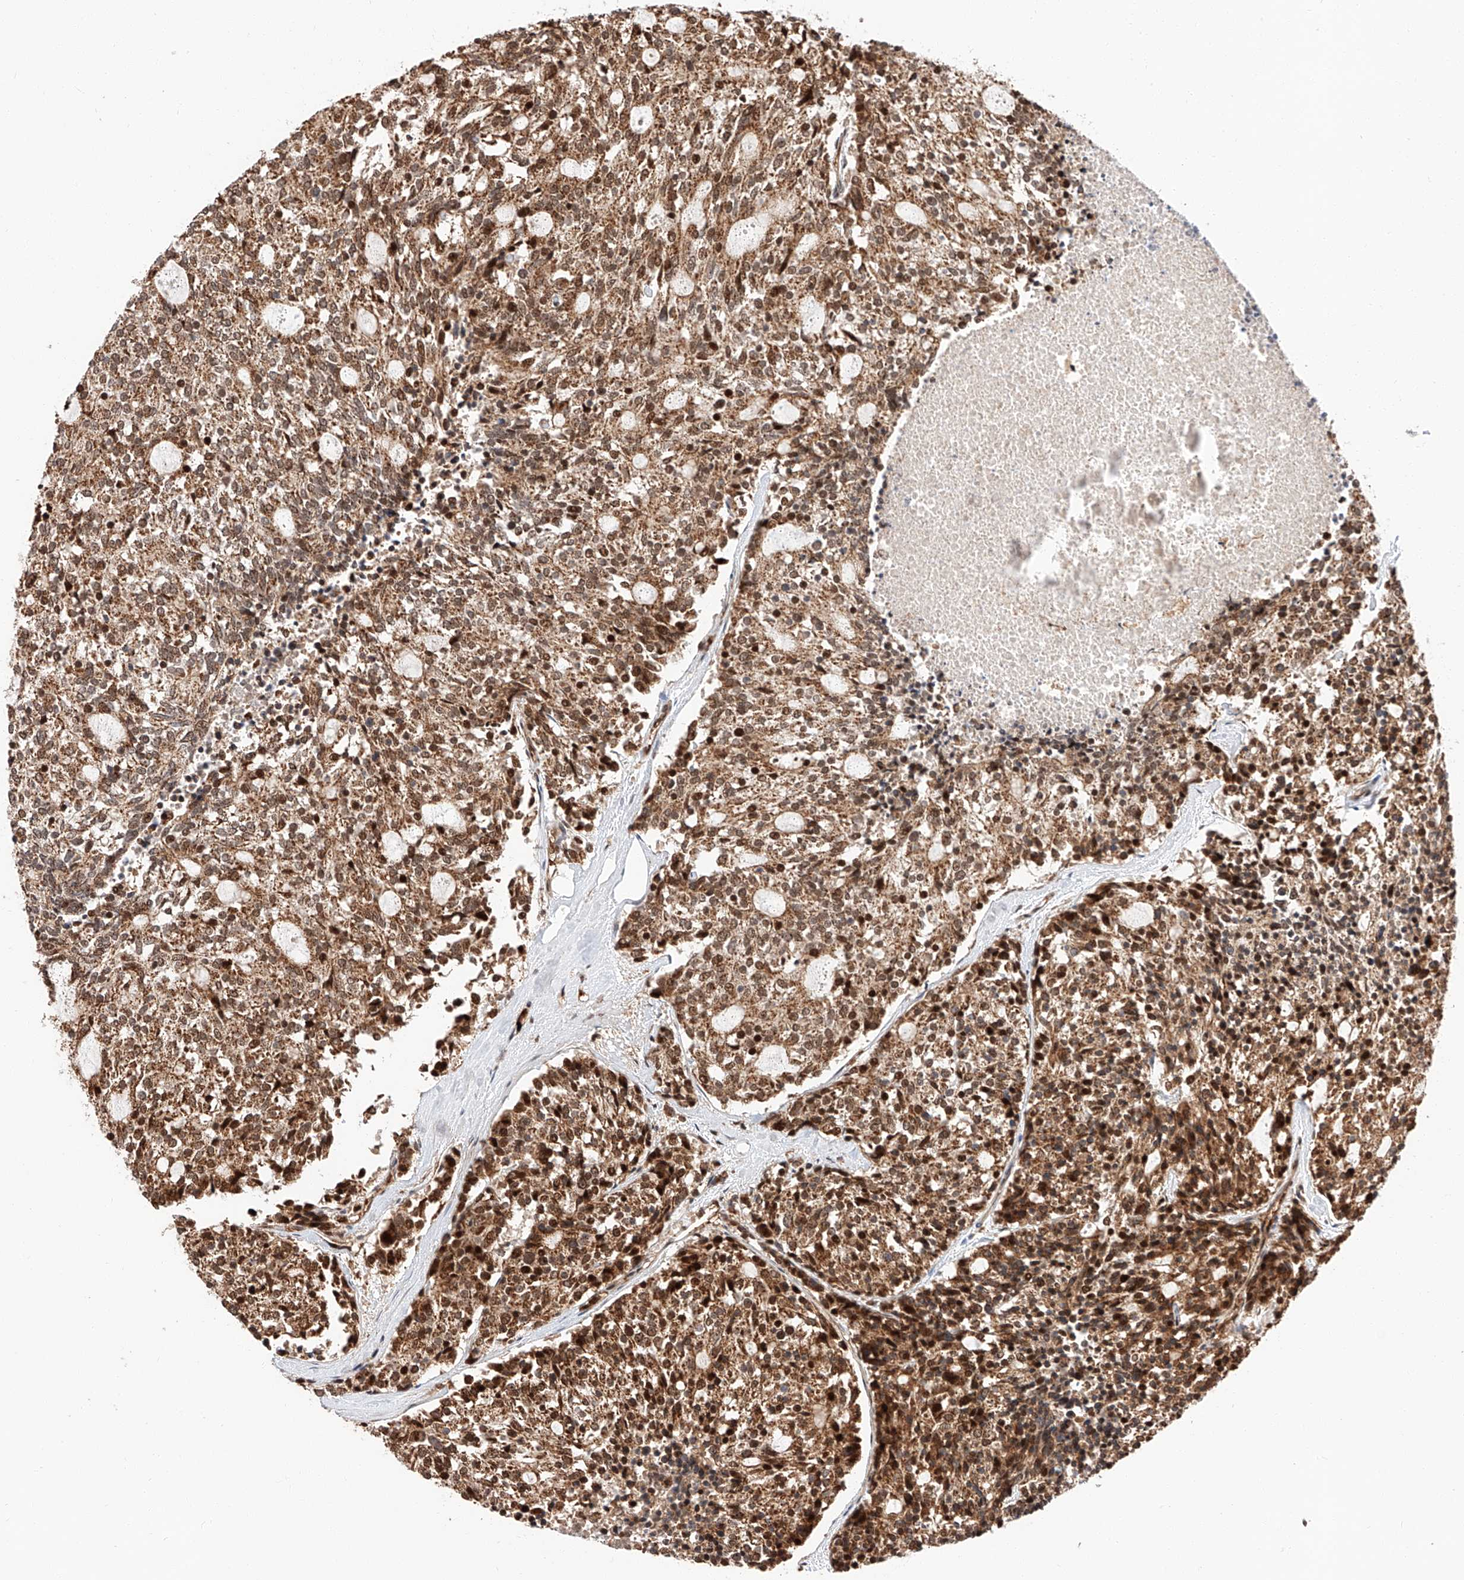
{"staining": {"intensity": "moderate", "quantity": ">75%", "location": "cytoplasmic/membranous,nuclear"}, "tissue": "carcinoid", "cell_type": "Tumor cells", "image_type": "cancer", "snomed": [{"axis": "morphology", "description": "Carcinoid, malignant, NOS"}, {"axis": "topography", "description": "Pancreas"}], "caption": "The image demonstrates a brown stain indicating the presence of a protein in the cytoplasmic/membranous and nuclear of tumor cells in carcinoid. The staining is performed using DAB (3,3'-diaminobenzidine) brown chromogen to label protein expression. The nuclei are counter-stained blue using hematoxylin.", "gene": "THTPA", "patient": {"sex": "female", "age": 54}}